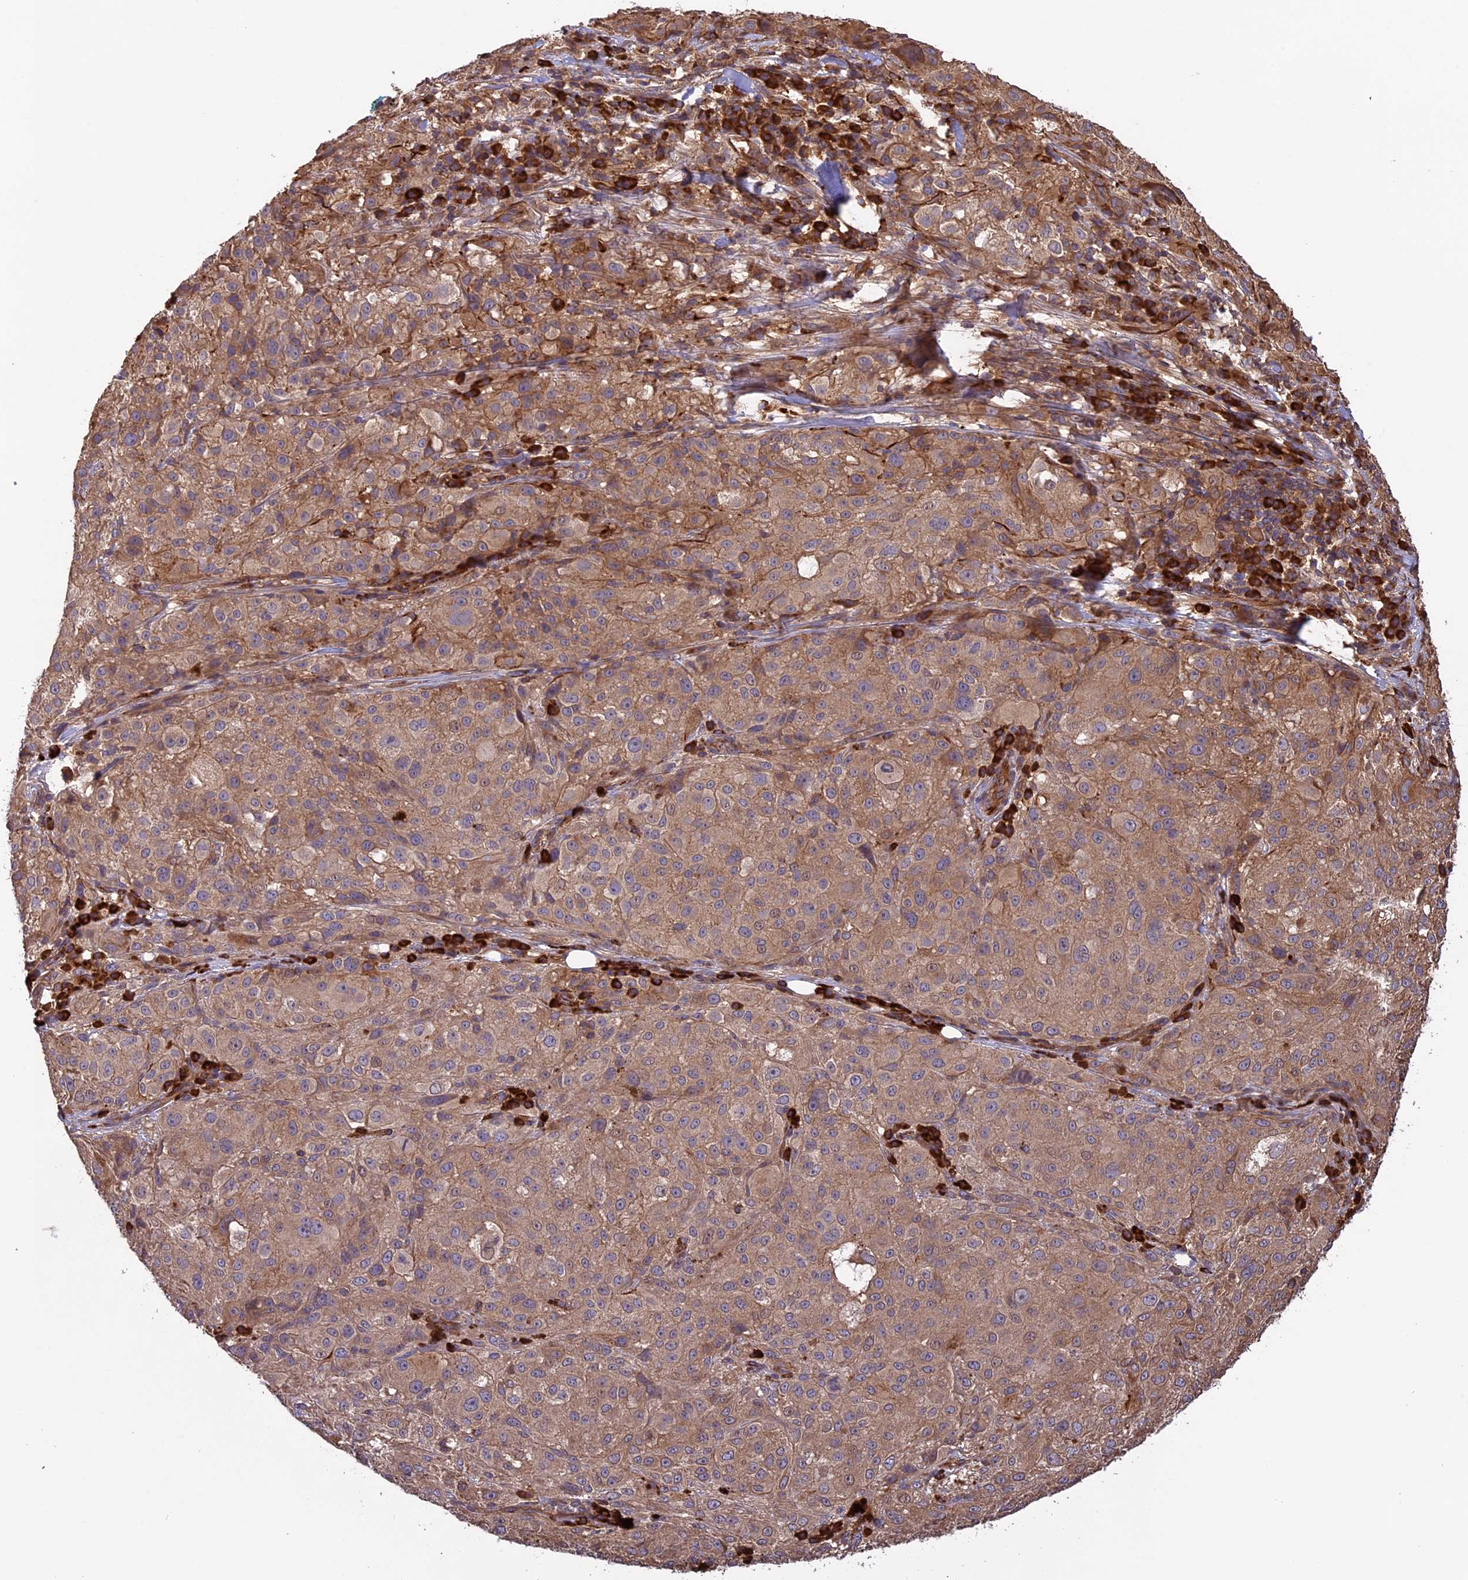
{"staining": {"intensity": "weak", "quantity": ">75%", "location": "cytoplasmic/membranous"}, "tissue": "melanoma", "cell_type": "Tumor cells", "image_type": "cancer", "snomed": [{"axis": "morphology", "description": "Necrosis, NOS"}, {"axis": "morphology", "description": "Malignant melanoma, NOS"}, {"axis": "topography", "description": "Skin"}], "caption": "Immunohistochemistry (IHC) micrograph of neoplastic tissue: melanoma stained using immunohistochemistry exhibits low levels of weak protein expression localized specifically in the cytoplasmic/membranous of tumor cells, appearing as a cytoplasmic/membranous brown color.", "gene": "GAS8", "patient": {"sex": "female", "age": 87}}